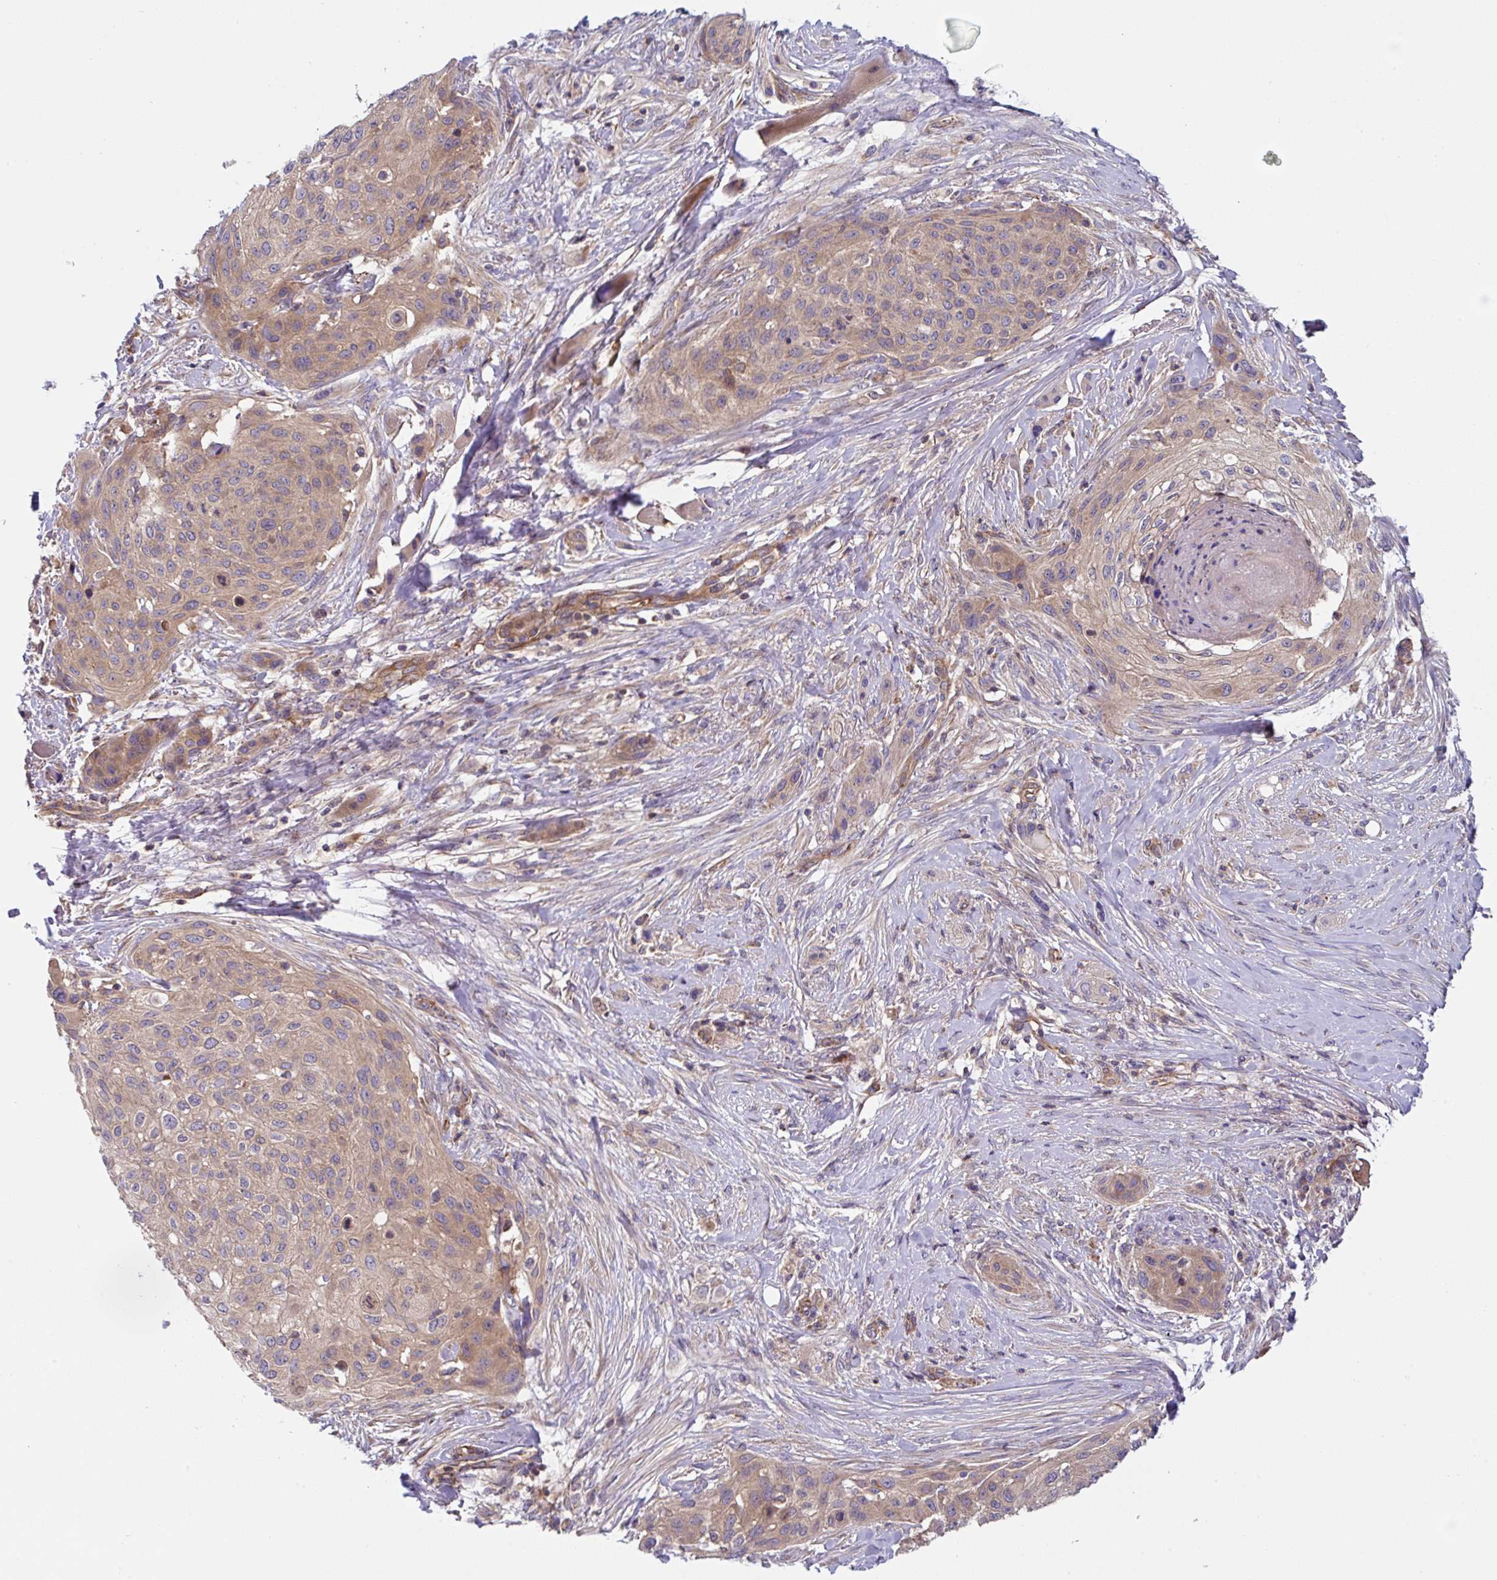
{"staining": {"intensity": "weak", "quantity": "25%-75%", "location": "cytoplasmic/membranous"}, "tissue": "skin cancer", "cell_type": "Tumor cells", "image_type": "cancer", "snomed": [{"axis": "morphology", "description": "Squamous cell carcinoma, NOS"}, {"axis": "topography", "description": "Skin"}], "caption": "Immunohistochemical staining of squamous cell carcinoma (skin) exhibits low levels of weak cytoplasmic/membranous protein expression in about 25%-75% of tumor cells.", "gene": "APOBEC3D", "patient": {"sex": "female", "age": 87}}